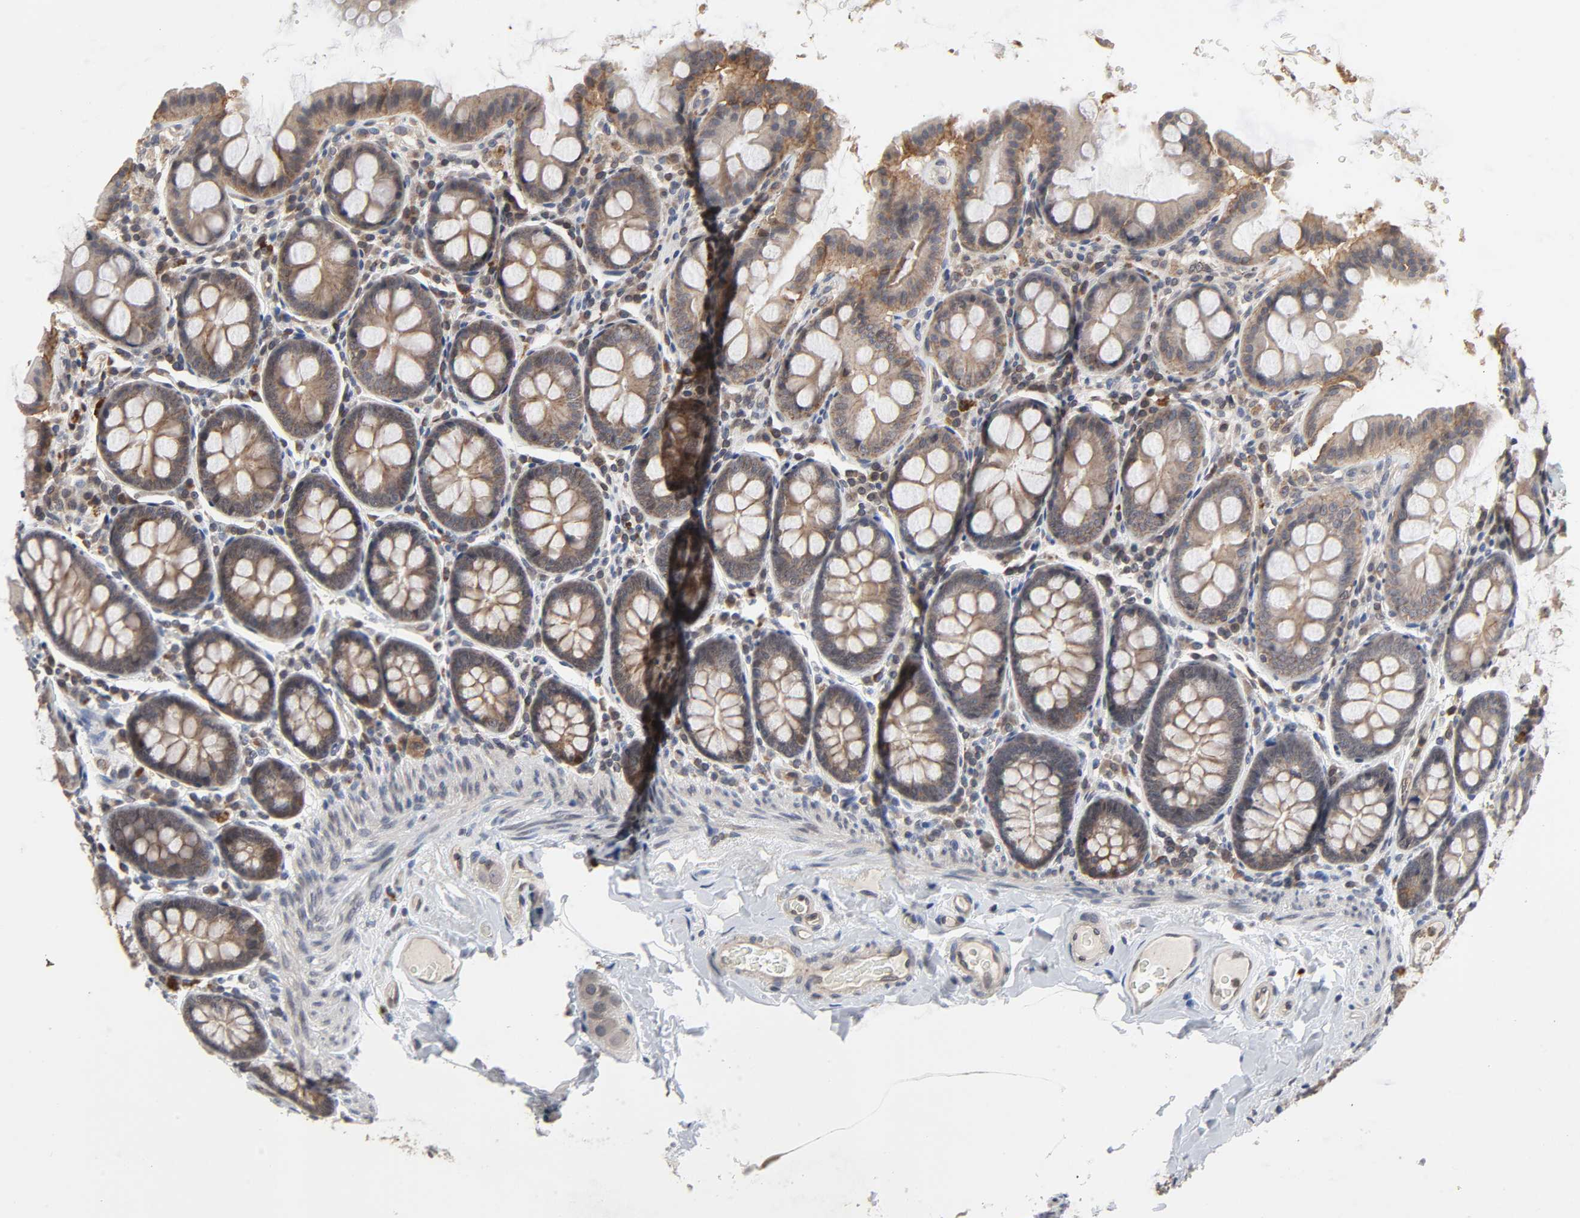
{"staining": {"intensity": "negative", "quantity": "none", "location": "none"}, "tissue": "colon", "cell_type": "Endothelial cells", "image_type": "normal", "snomed": [{"axis": "morphology", "description": "Normal tissue, NOS"}, {"axis": "topography", "description": "Colon"}], "caption": "The image shows no significant staining in endothelial cells of colon. (DAB IHC, high magnification).", "gene": "CCDC175", "patient": {"sex": "female", "age": 61}}